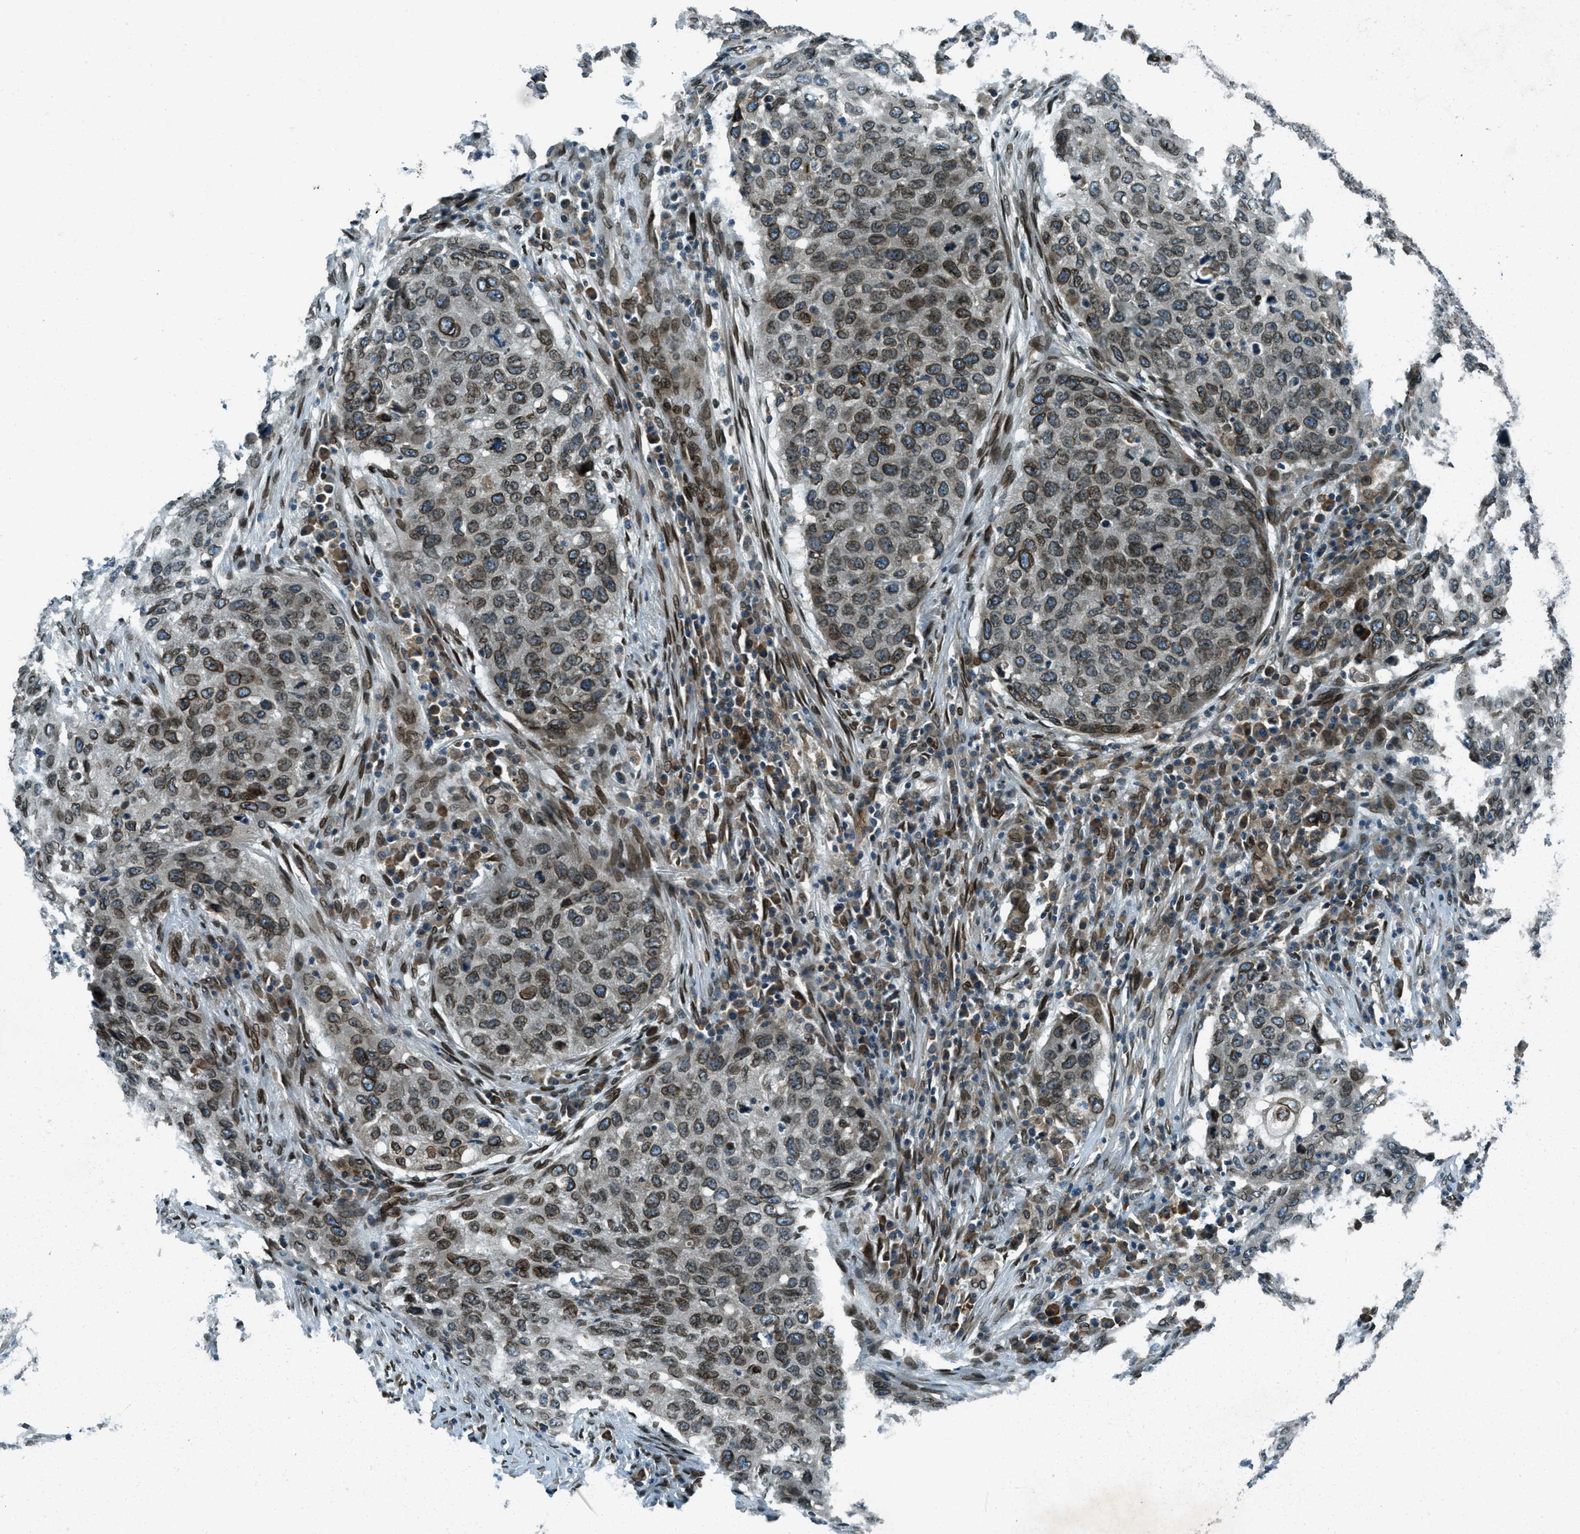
{"staining": {"intensity": "moderate", "quantity": ">75%", "location": "cytoplasmic/membranous,nuclear"}, "tissue": "lung cancer", "cell_type": "Tumor cells", "image_type": "cancer", "snomed": [{"axis": "morphology", "description": "Squamous cell carcinoma, NOS"}, {"axis": "topography", "description": "Lung"}], "caption": "Moderate cytoplasmic/membranous and nuclear expression is present in approximately >75% of tumor cells in lung cancer (squamous cell carcinoma).", "gene": "LEMD2", "patient": {"sex": "female", "age": 63}}